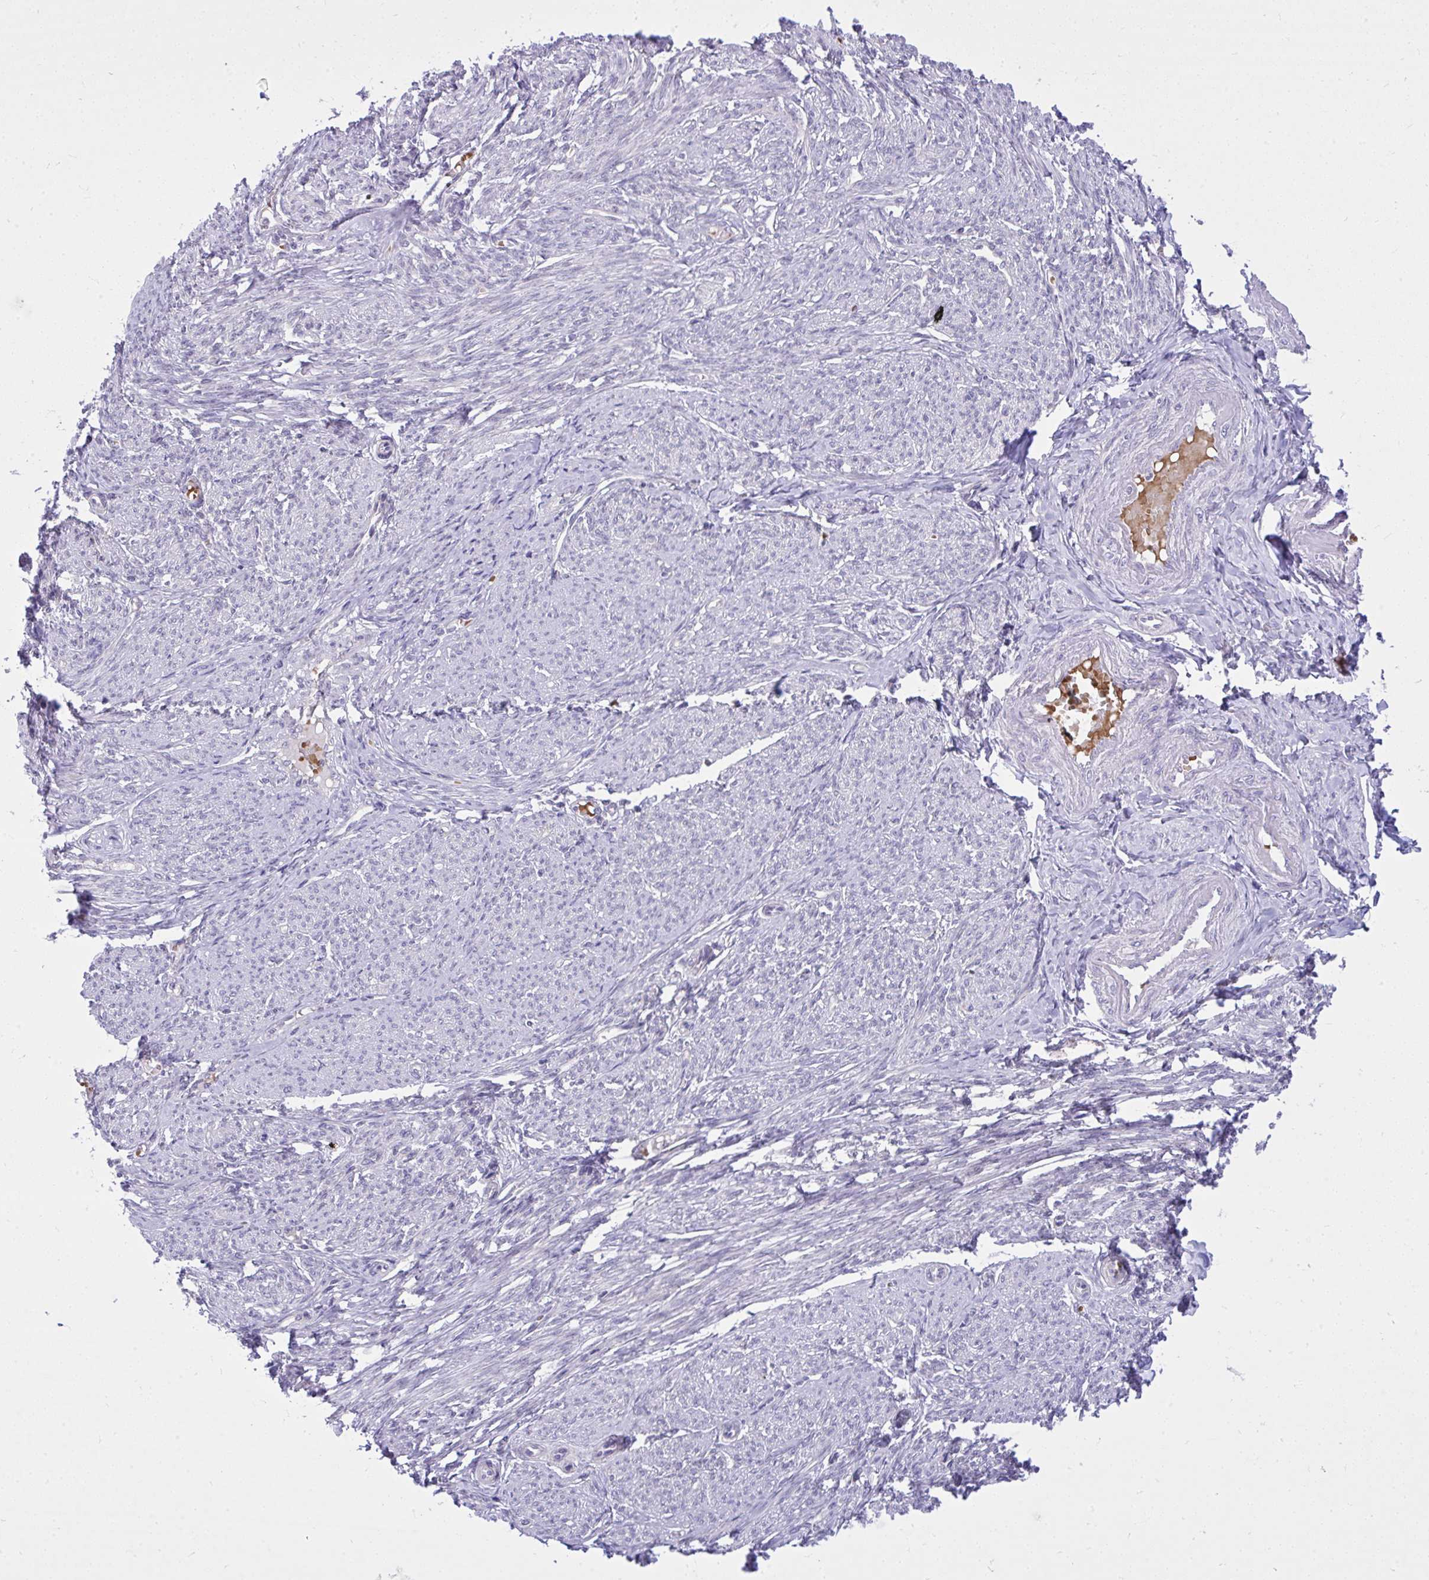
{"staining": {"intensity": "weak", "quantity": "<25%", "location": "cytoplasmic/membranous"}, "tissue": "smooth muscle", "cell_type": "Smooth muscle cells", "image_type": "normal", "snomed": [{"axis": "morphology", "description": "Normal tissue, NOS"}, {"axis": "topography", "description": "Smooth muscle"}], "caption": "A high-resolution image shows immunohistochemistry staining of benign smooth muscle, which exhibits no significant expression in smooth muscle cells.", "gene": "DPY19L1", "patient": {"sex": "female", "age": 65}}